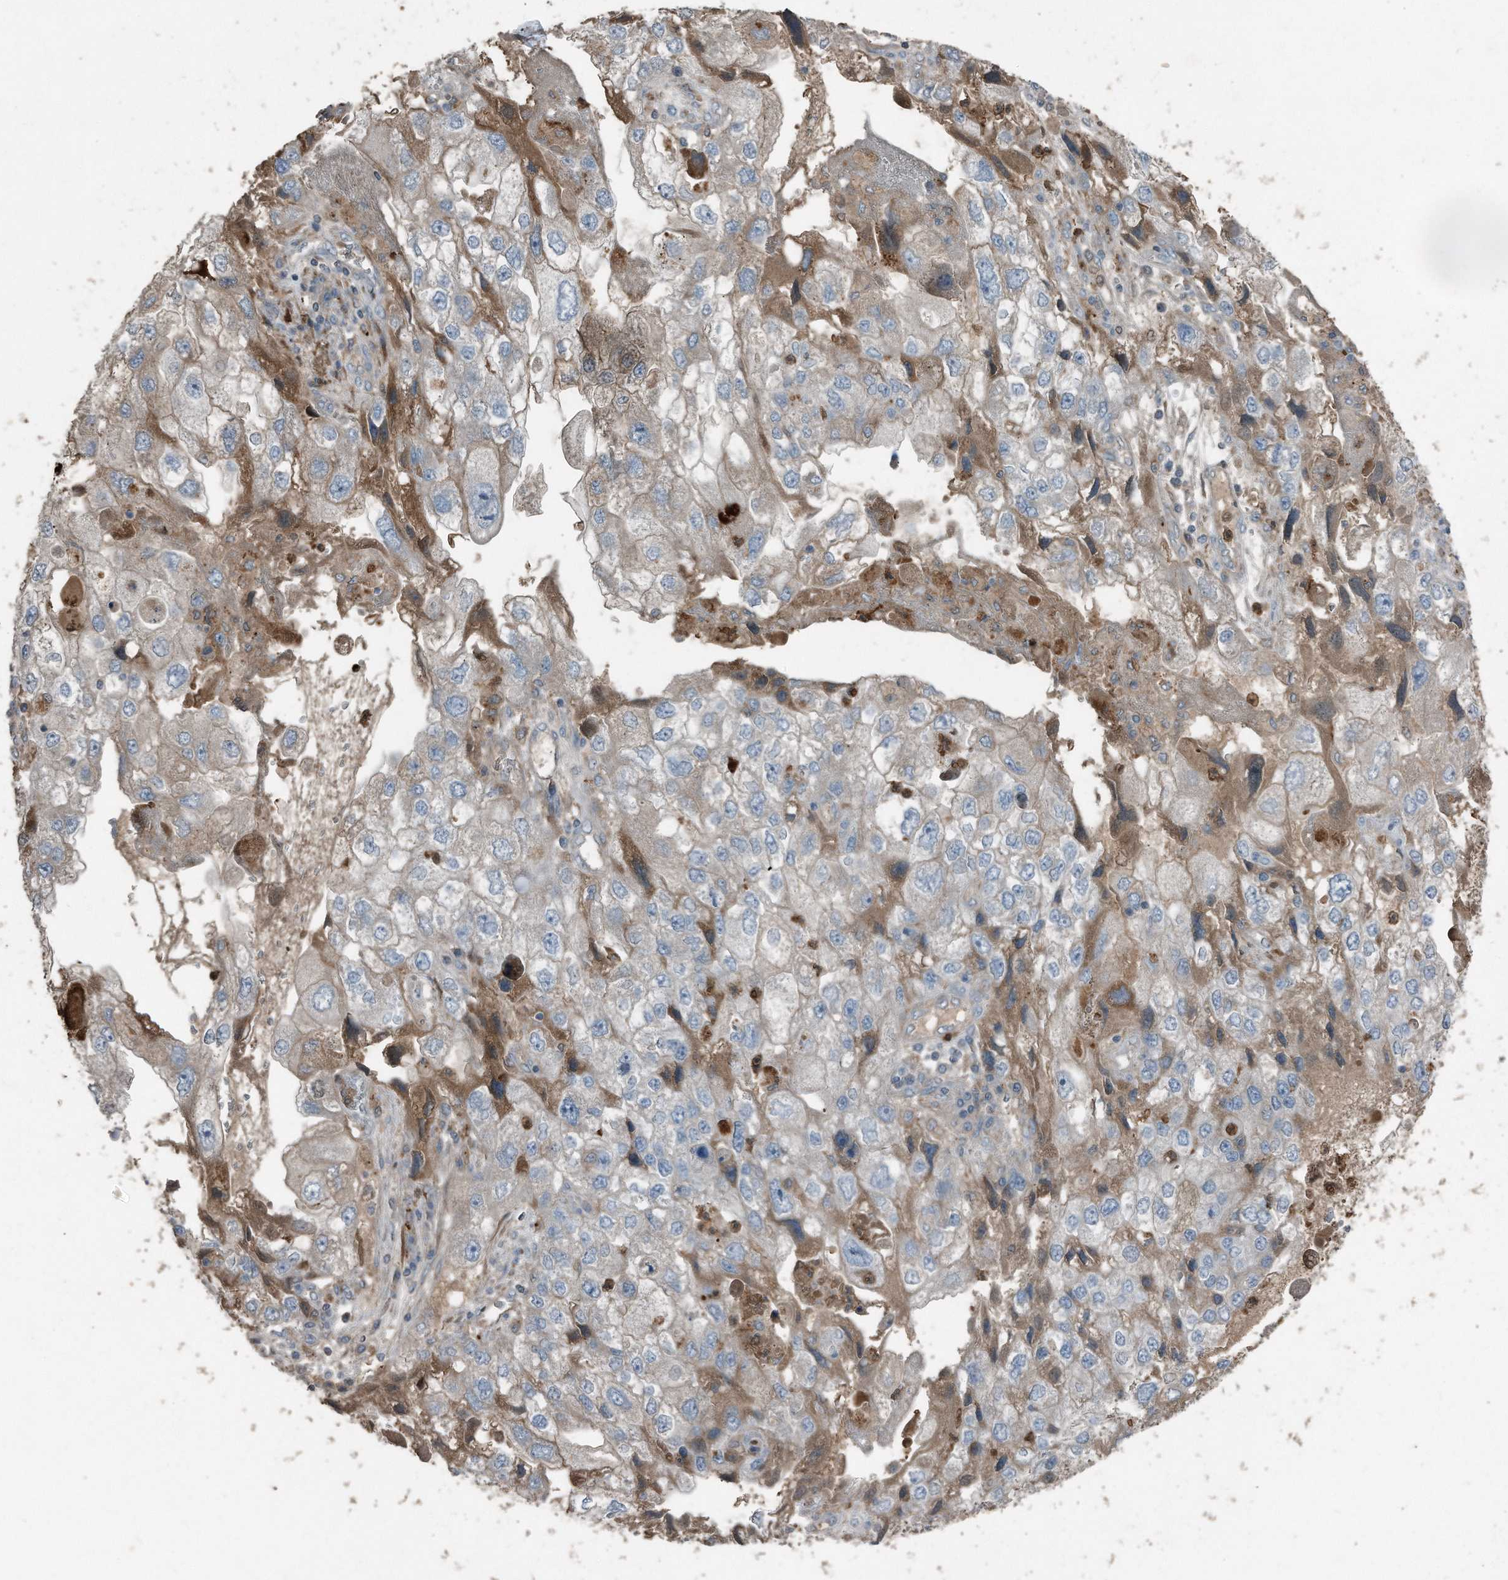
{"staining": {"intensity": "moderate", "quantity": "<25%", "location": "cytoplasmic/membranous"}, "tissue": "endometrial cancer", "cell_type": "Tumor cells", "image_type": "cancer", "snomed": [{"axis": "morphology", "description": "Adenocarcinoma, NOS"}, {"axis": "topography", "description": "Endometrium"}], "caption": "Protein staining exhibits moderate cytoplasmic/membranous expression in approximately <25% of tumor cells in endometrial cancer. (brown staining indicates protein expression, while blue staining denotes nuclei).", "gene": "C9", "patient": {"sex": "female", "age": 49}}